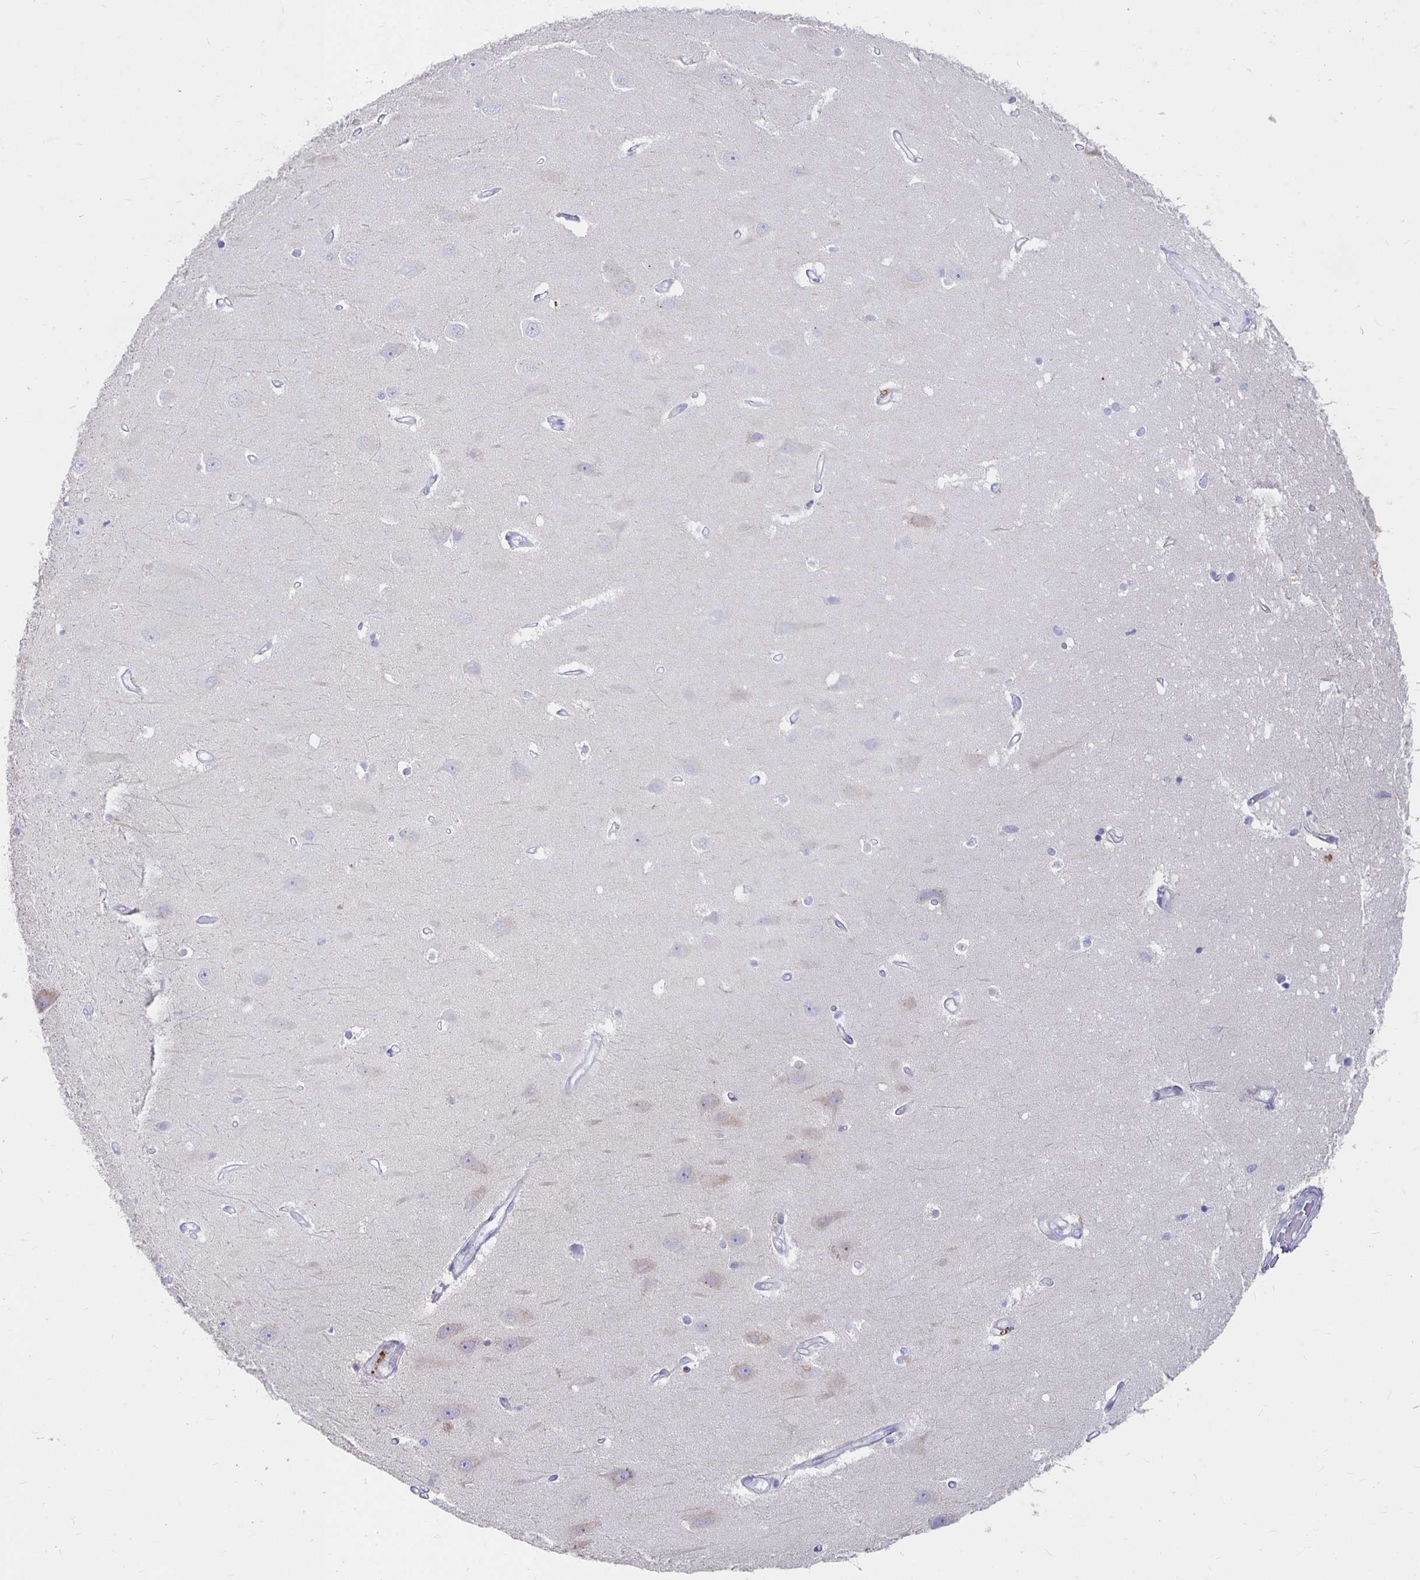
{"staining": {"intensity": "negative", "quantity": "none", "location": "none"}, "tissue": "hippocampus", "cell_type": "Glial cells", "image_type": "normal", "snomed": [{"axis": "morphology", "description": "Normal tissue, NOS"}, {"axis": "topography", "description": "Hippocampus"}], "caption": "A high-resolution photomicrograph shows immunohistochemistry staining of normal hippocampus, which demonstrates no significant expression in glial cells. Nuclei are stained in blue.", "gene": "RNF144B", "patient": {"sex": "male", "age": 63}}